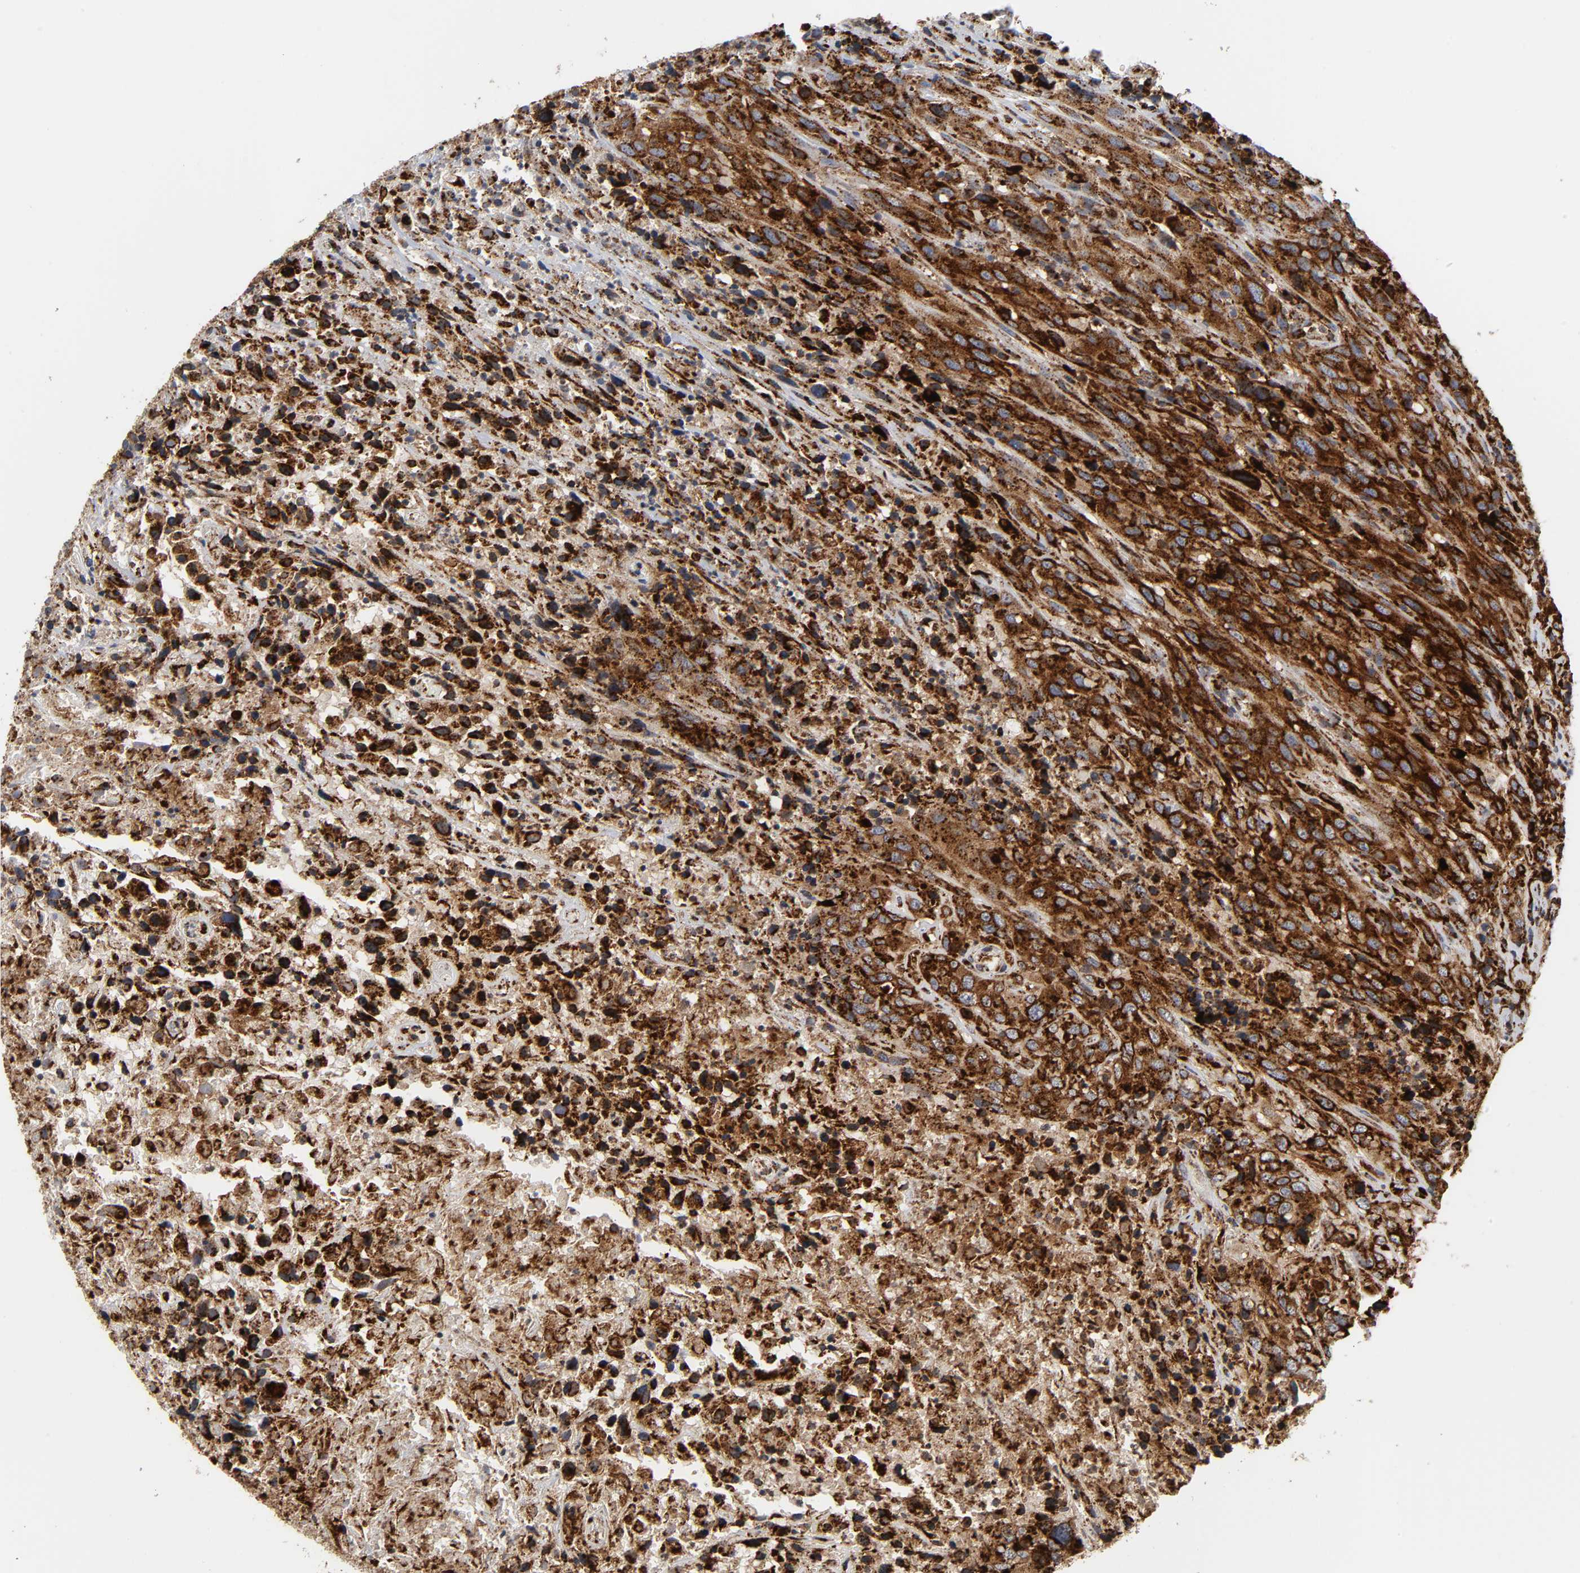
{"staining": {"intensity": "strong", "quantity": ">75%", "location": "cytoplasmic/membranous"}, "tissue": "urothelial cancer", "cell_type": "Tumor cells", "image_type": "cancer", "snomed": [{"axis": "morphology", "description": "Urothelial carcinoma, High grade"}, {"axis": "topography", "description": "Urinary bladder"}], "caption": "Brown immunohistochemical staining in human urothelial cancer reveals strong cytoplasmic/membranous expression in approximately >75% of tumor cells. Nuclei are stained in blue.", "gene": "PSAP", "patient": {"sex": "male", "age": 61}}